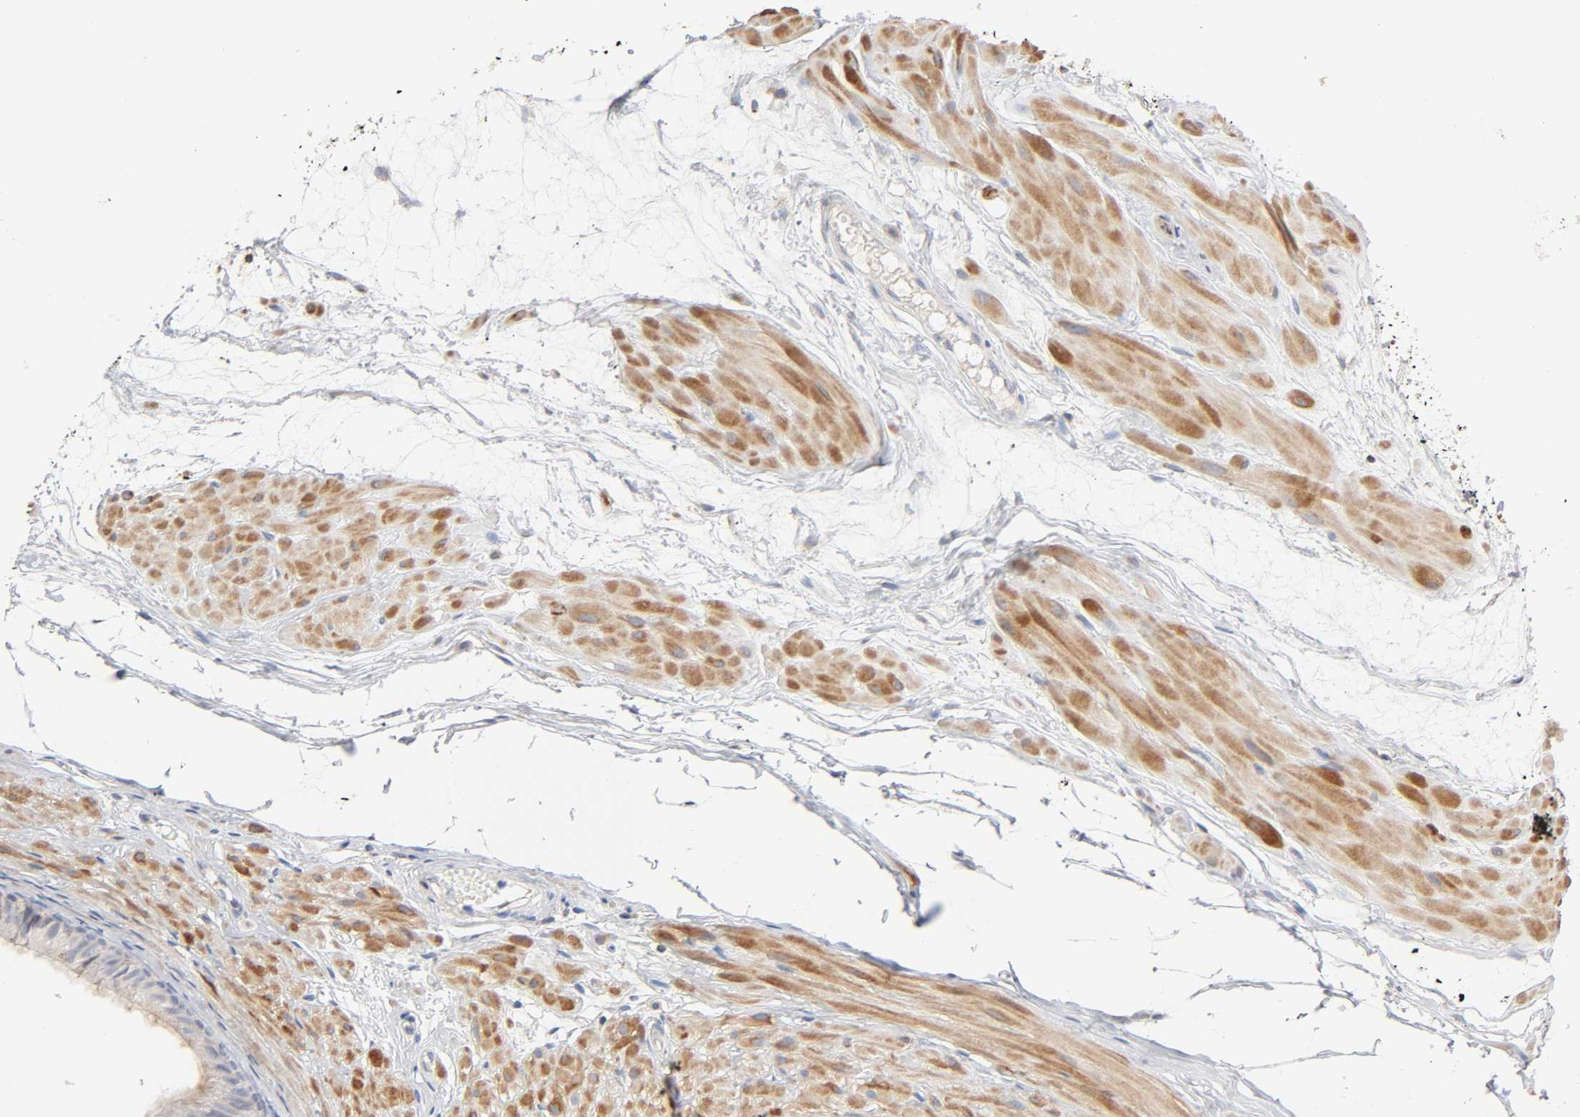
{"staining": {"intensity": "moderate", "quantity": ">75%", "location": "cytoplasmic/membranous"}, "tissue": "epididymis", "cell_type": "Glandular cells", "image_type": "normal", "snomed": [{"axis": "morphology", "description": "Normal tissue, NOS"}, {"axis": "morphology", "description": "Atrophy, NOS"}, {"axis": "topography", "description": "Testis"}, {"axis": "topography", "description": "Epididymis"}], "caption": "Immunohistochemistry photomicrograph of normal human epididymis stained for a protein (brown), which exhibits medium levels of moderate cytoplasmic/membranous expression in approximately >75% of glandular cells.", "gene": "SYT16", "patient": {"sex": "male", "age": 18}}